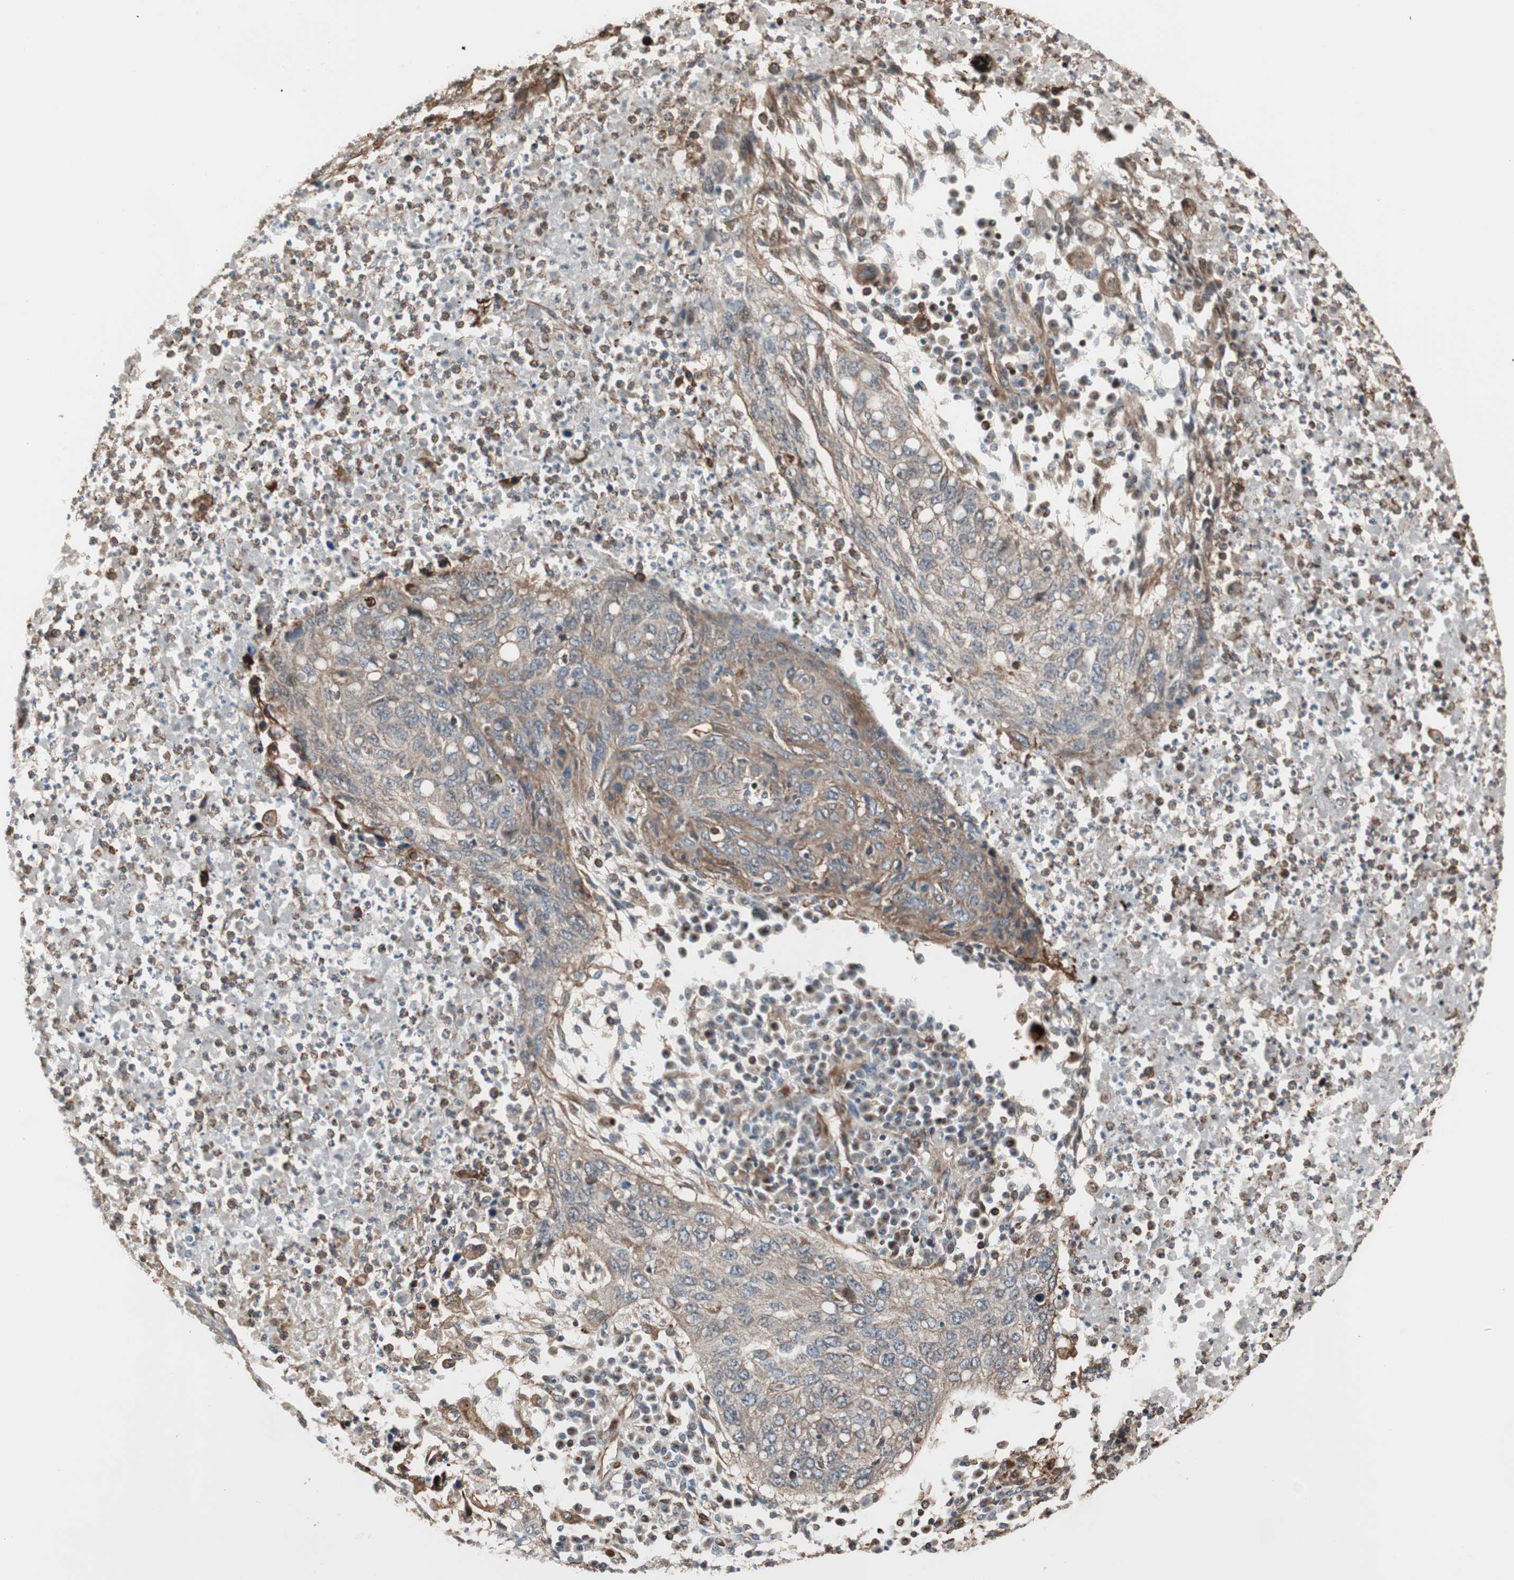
{"staining": {"intensity": "weak", "quantity": ">75%", "location": "cytoplasmic/membranous"}, "tissue": "lung cancer", "cell_type": "Tumor cells", "image_type": "cancer", "snomed": [{"axis": "morphology", "description": "Squamous cell carcinoma, NOS"}, {"axis": "topography", "description": "Lung"}], "caption": "Tumor cells reveal weak cytoplasmic/membranous expression in approximately >75% of cells in lung cancer (squamous cell carcinoma).", "gene": "MAD2L2", "patient": {"sex": "female", "age": 63}}